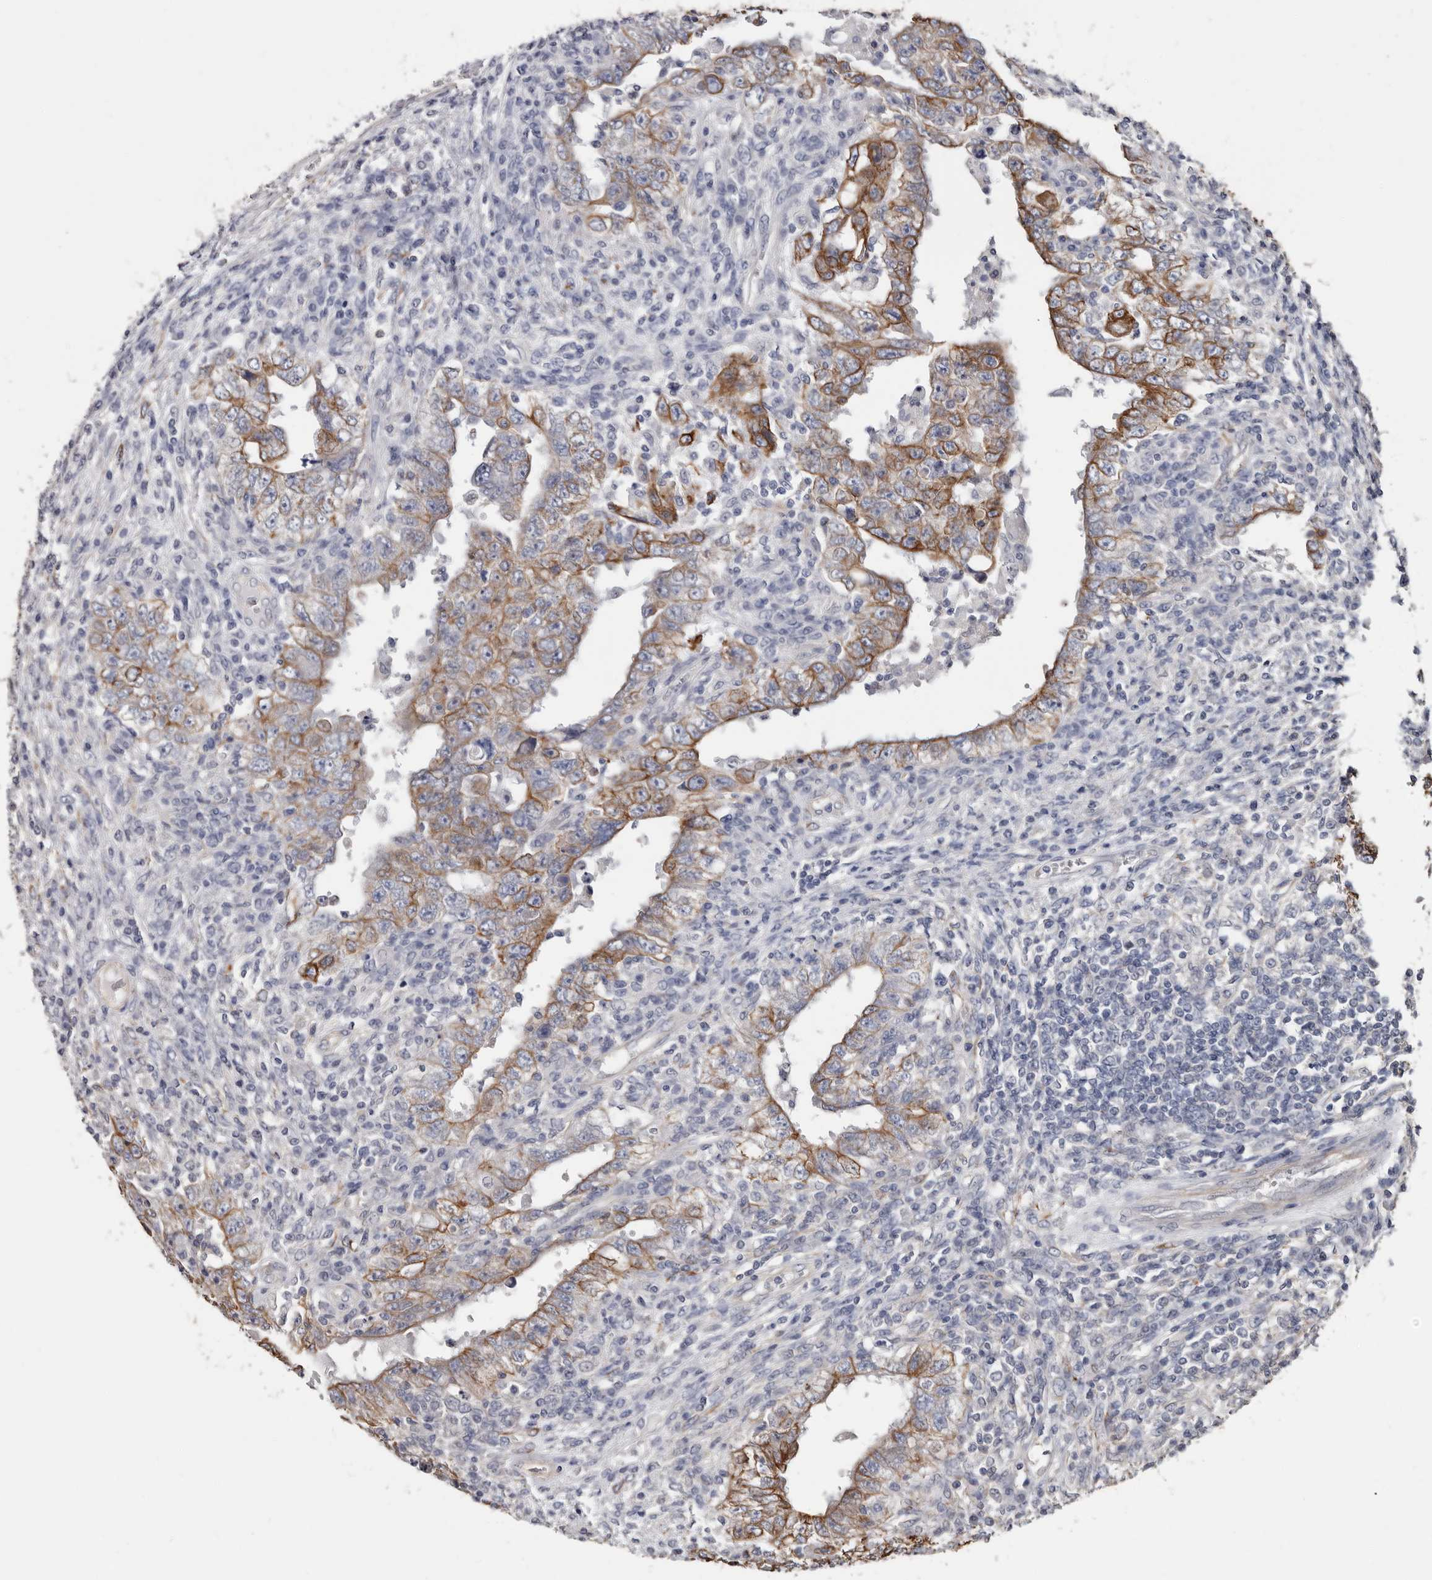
{"staining": {"intensity": "moderate", "quantity": ">75%", "location": "cytoplasmic/membranous"}, "tissue": "testis cancer", "cell_type": "Tumor cells", "image_type": "cancer", "snomed": [{"axis": "morphology", "description": "Carcinoma, Embryonal, NOS"}, {"axis": "topography", "description": "Testis"}], "caption": "Immunohistochemical staining of embryonal carcinoma (testis) shows medium levels of moderate cytoplasmic/membranous positivity in approximately >75% of tumor cells. The protein is stained brown, and the nuclei are stained in blue (DAB (3,3'-diaminobenzidine) IHC with brightfield microscopy, high magnification).", "gene": "MRPL18", "patient": {"sex": "male", "age": 26}}